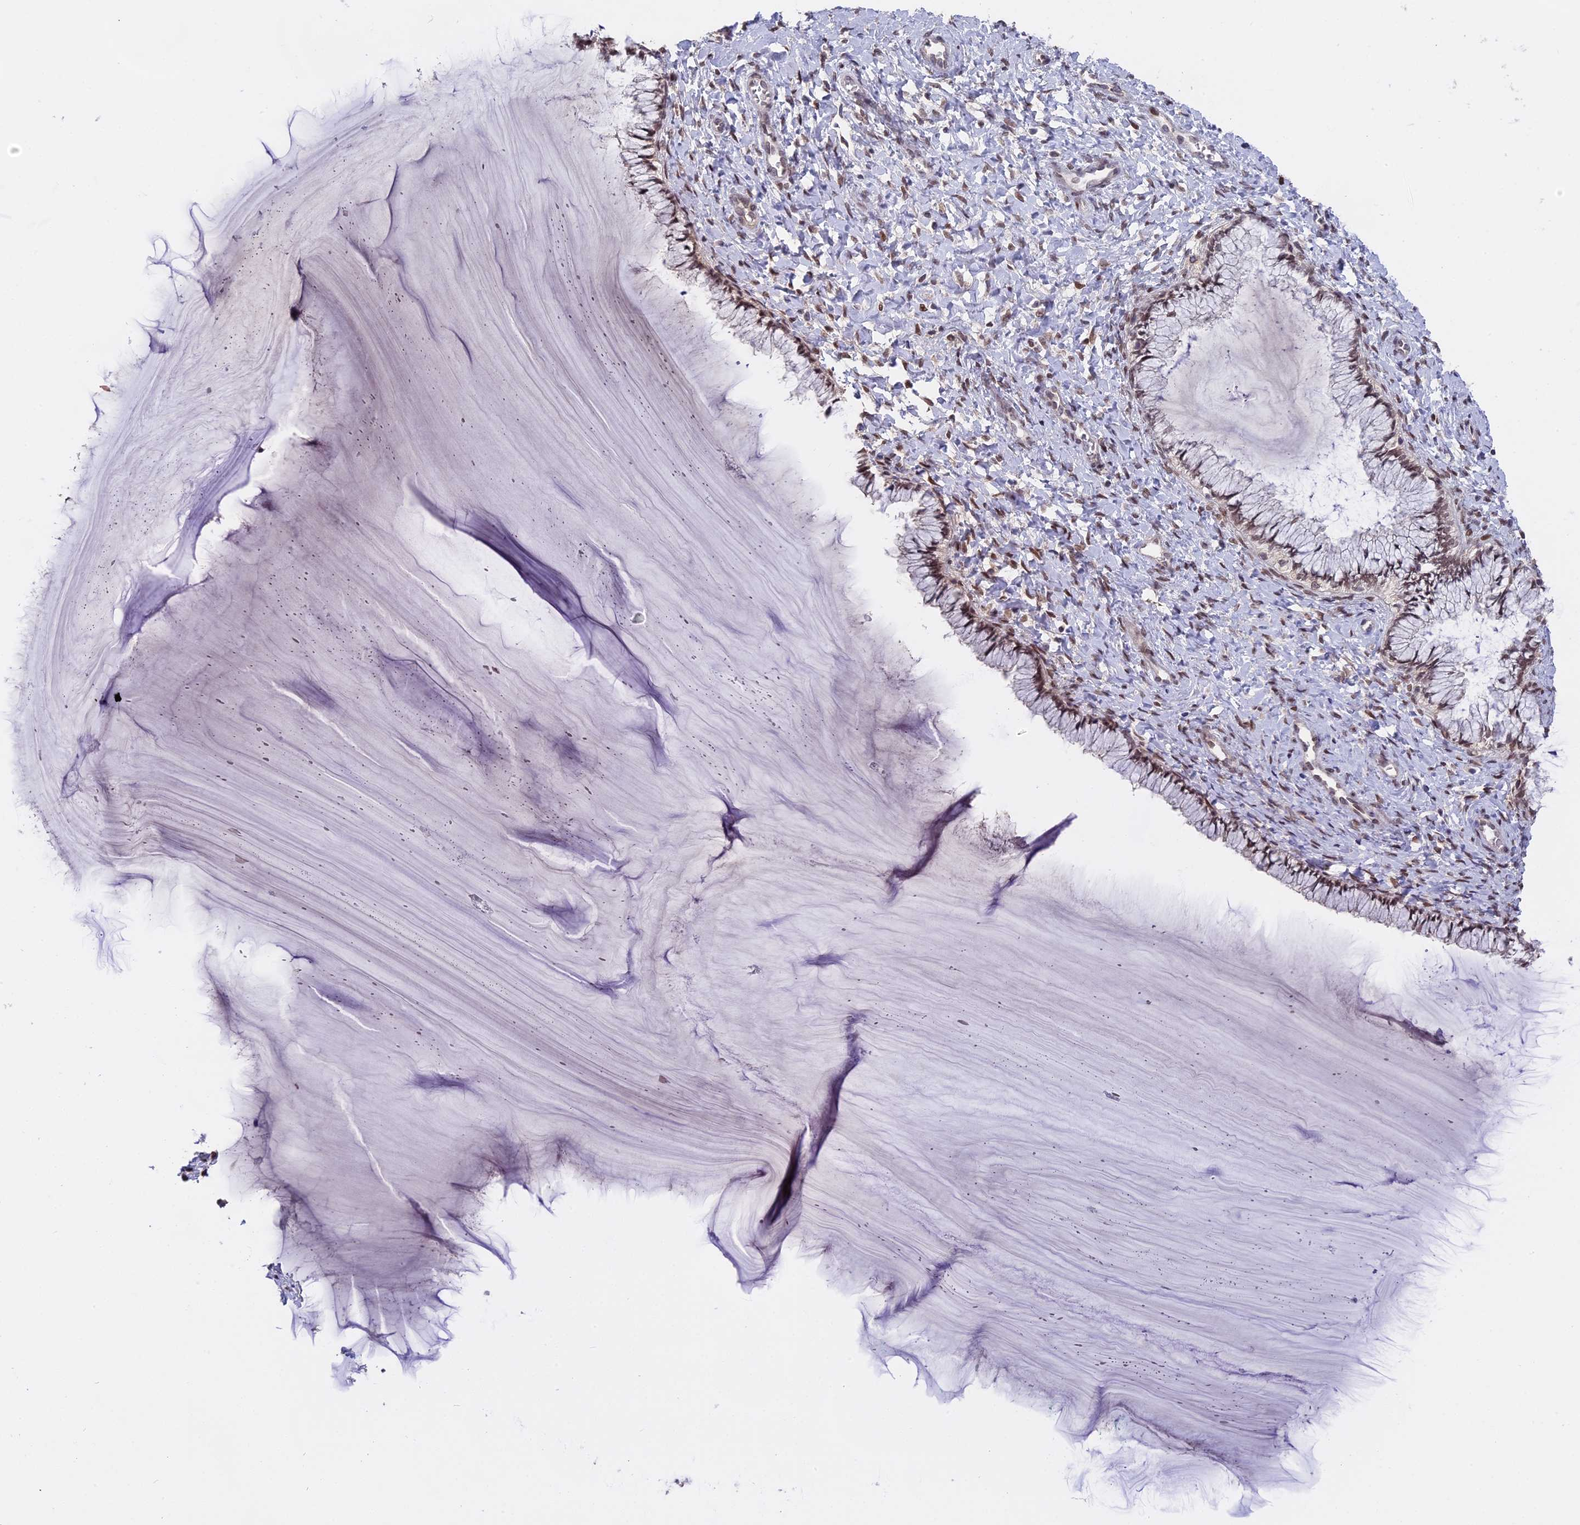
{"staining": {"intensity": "moderate", "quantity": ">75%", "location": "nuclear"}, "tissue": "cervix", "cell_type": "Glandular cells", "image_type": "normal", "snomed": [{"axis": "morphology", "description": "Normal tissue, NOS"}, {"axis": "morphology", "description": "Adenocarcinoma, NOS"}, {"axis": "topography", "description": "Cervix"}], "caption": "IHC image of unremarkable cervix: human cervix stained using immunohistochemistry displays medium levels of moderate protein expression localized specifically in the nuclear of glandular cells, appearing as a nuclear brown color.", "gene": "PYGO1", "patient": {"sex": "female", "age": 29}}